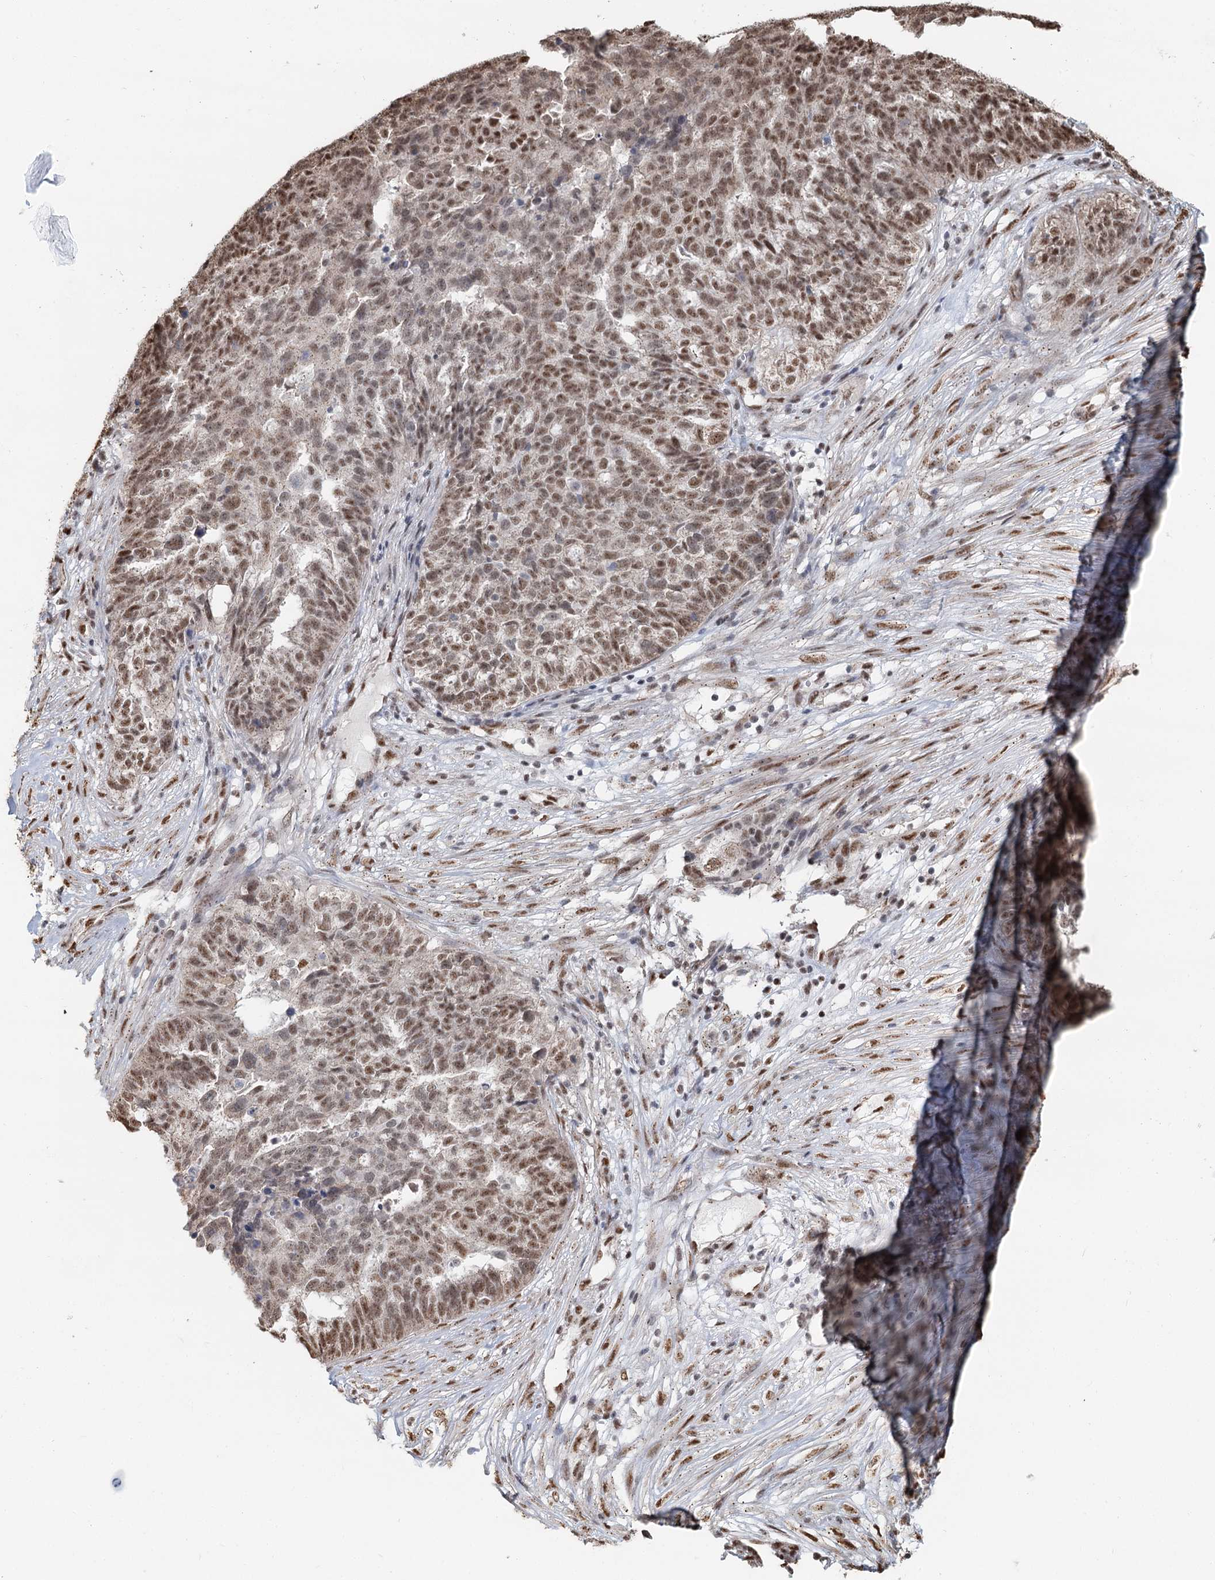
{"staining": {"intensity": "moderate", "quantity": ">75%", "location": "nuclear"}, "tissue": "ovarian cancer", "cell_type": "Tumor cells", "image_type": "cancer", "snomed": [{"axis": "morphology", "description": "Cystadenocarcinoma, serous, NOS"}, {"axis": "topography", "description": "Ovary"}], "caption": "A micrograph of serous cystadenocarcinoma (ovarian) stained for a protein reveals moderate nuclear brown staining in tumor cells. The protein is shown in brown color, while the nuclei are stained blue.", "gene": "GPALPP1", "patient": {"sex": "female", "age": 59}}